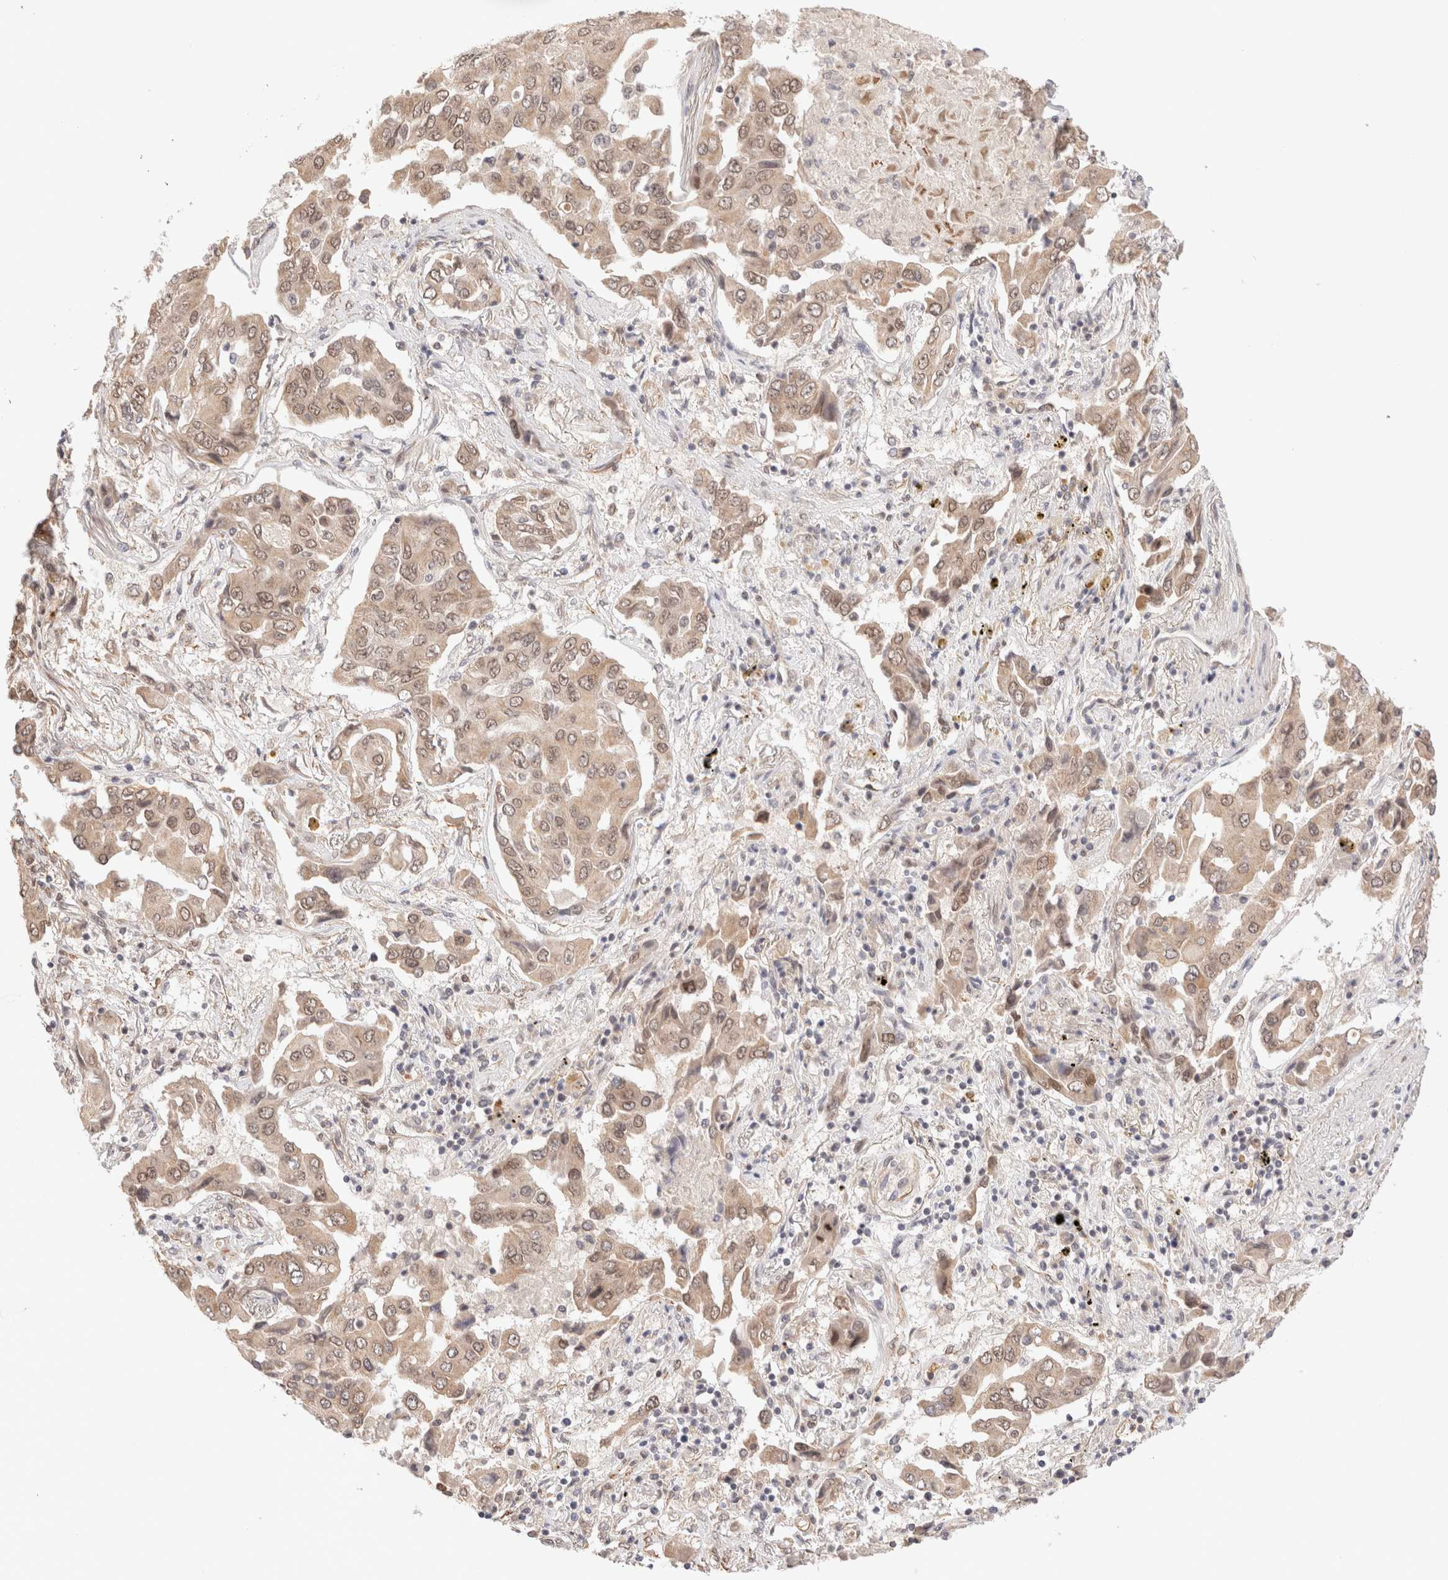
{"staining": {"intensity": "moderate", "quantity": ">75%", "location": "cytoplasmic/membranous,nuclear"}, "tissue": "lung cancer", "cell_type": "Tumor cells", "image_type": "cancer", "snomed": [{"axis": "morphology", "description": "Adenocarcinoma, NOS"}, {"axis": "topography", "description": "Lung"}], "caption": "IHC of human adenocarcinoma (lung) exhibits medium levels of moderate cytoplasmic/membranous and nuclear expression in about >75% of tumor cells.", "gene": "BRPF3", "patient": {"sex": "female", "age": 65}}